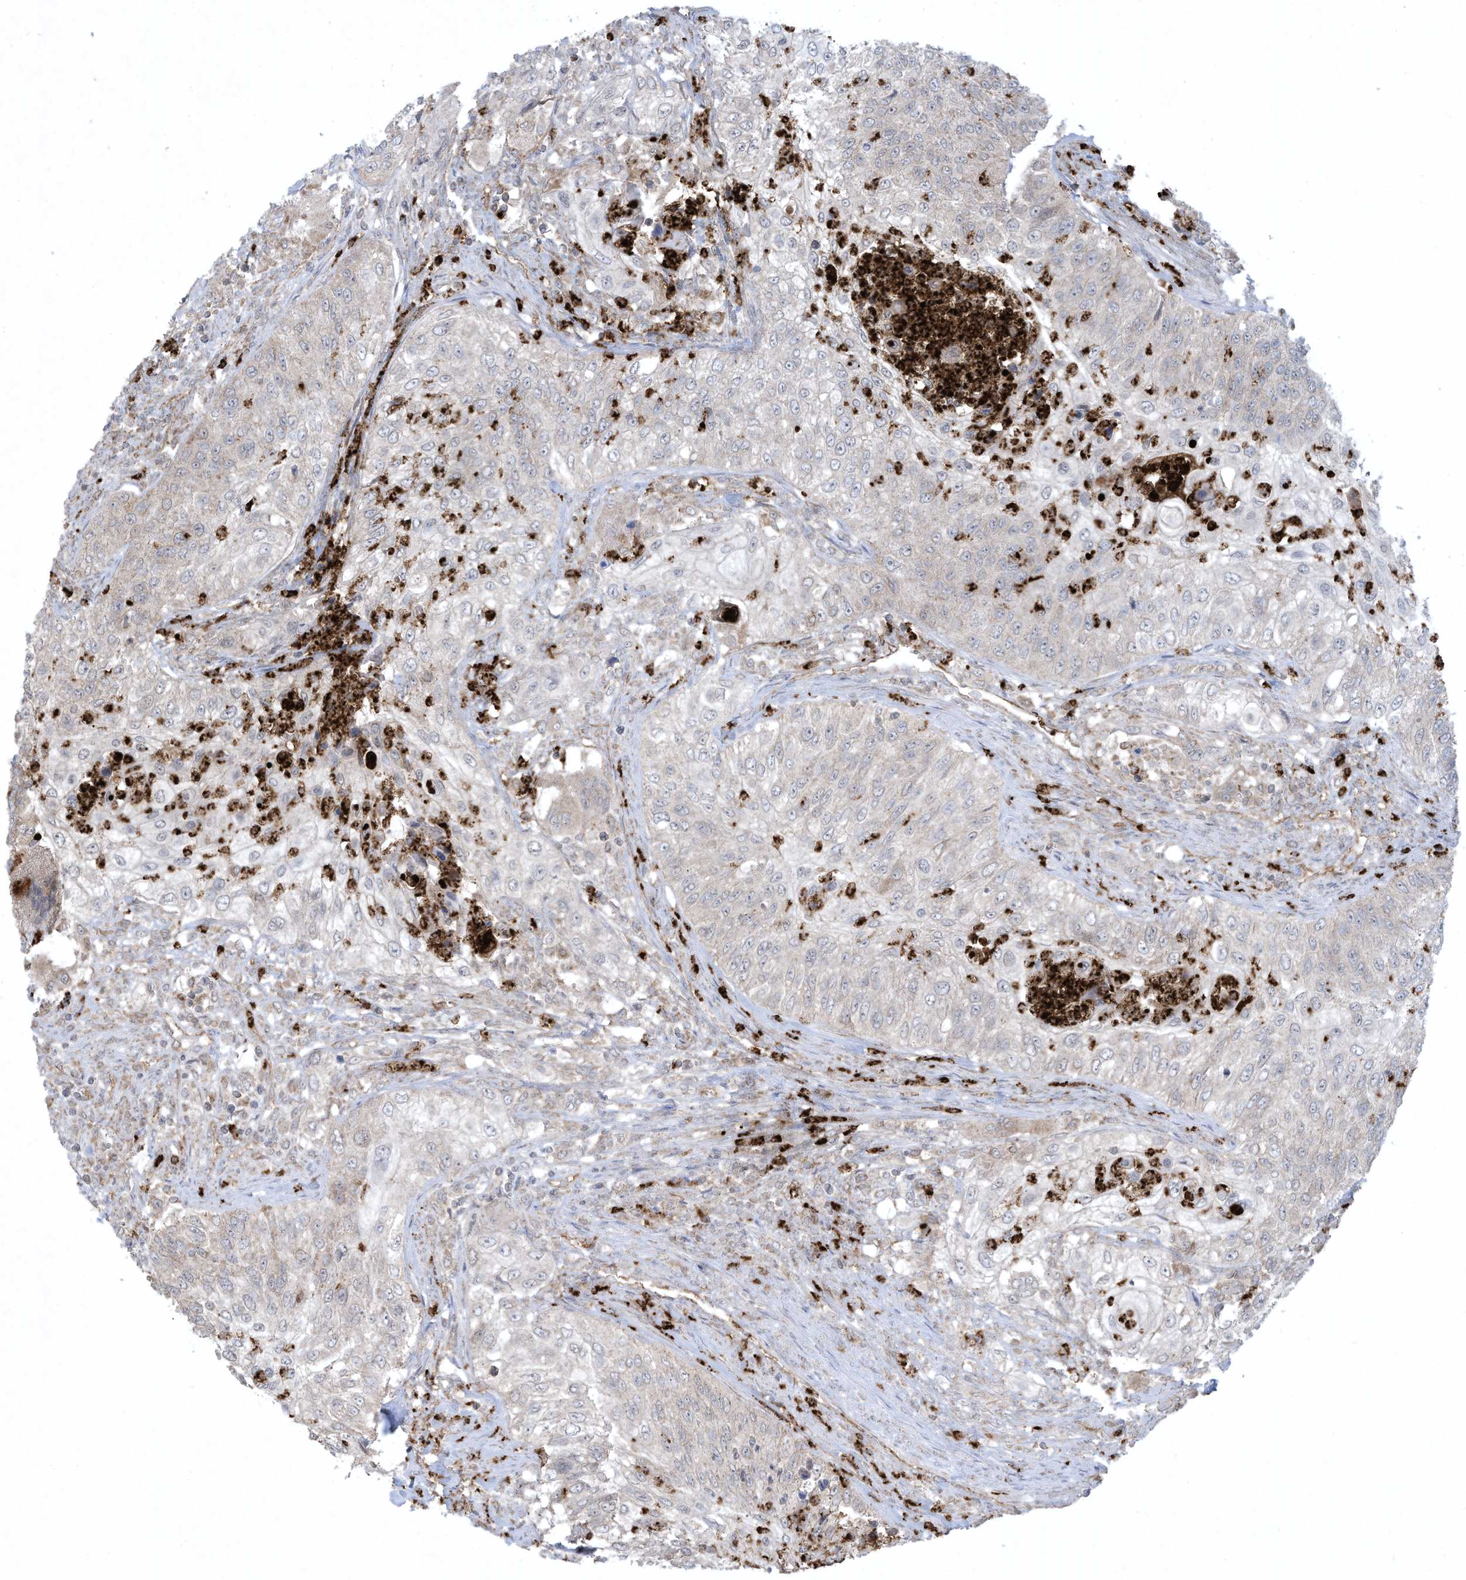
{"staining": {"intensity": "negative", "quantity": "none", "location": "none"}, "tissue": "urothelial cancer", "cell_type": "Tumor cells", "image_type": "cancer", "snomed": [{"axis": "morphology", "description": "Urothelial carcinoma, High grade"}, {"axis": "topography", "description": "Urinary bladder"}], "caption": "The micrograph exhibits no significant expression in tumor cells of high-grade urothelial carcinoma.", "gene": "CHRNA4", "patient": {"sex": "female", "age": 60}}